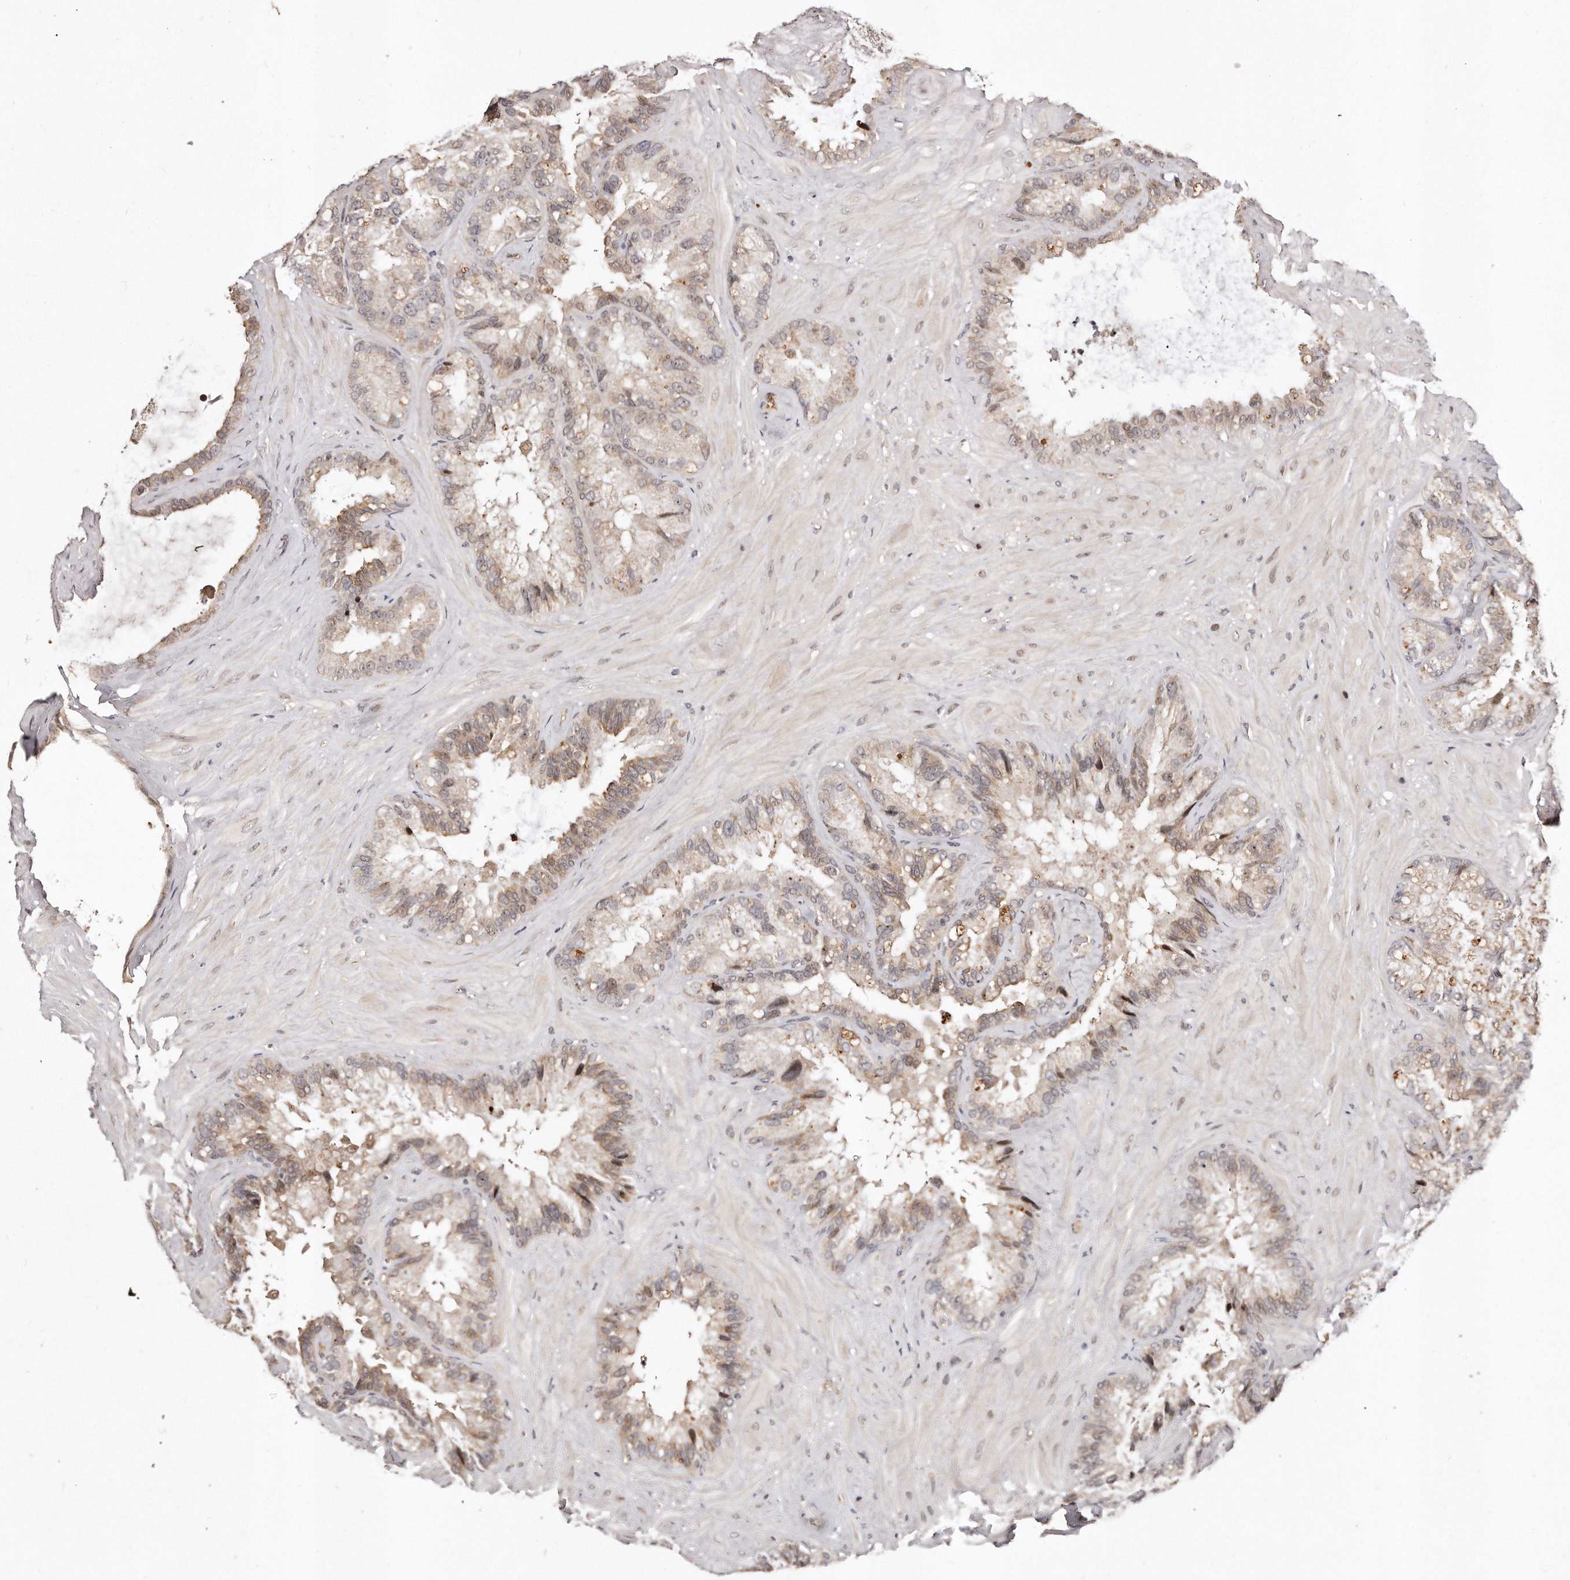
{"staining": {"intensity": "weak", "quantity": ">75%", "location": "cytoplasmic/membranous,nuclear"}, "tissue": "seminal vesicle", "cell_type": "Glandular cells", "image_type": "normal", "snomed": [{"axis": "morphology", "description": "Normal tissue, NOS"}, {"axis": "topography", "description": "Prostate"}, {"axis": "topography", "description": "Seminal veicle"}], "caption": "The histopathology image reveals staining of benign seminal vesicle, revealing weak cytoplasmic/membranous,nuclear protein staining (brown color) within glandular cells. Immunohistochemistry (ihc) stains the protein in brown and the nuclei are stained blue.", "gene": "SOX4", "patient": {"sex": "male", "age": 68}}